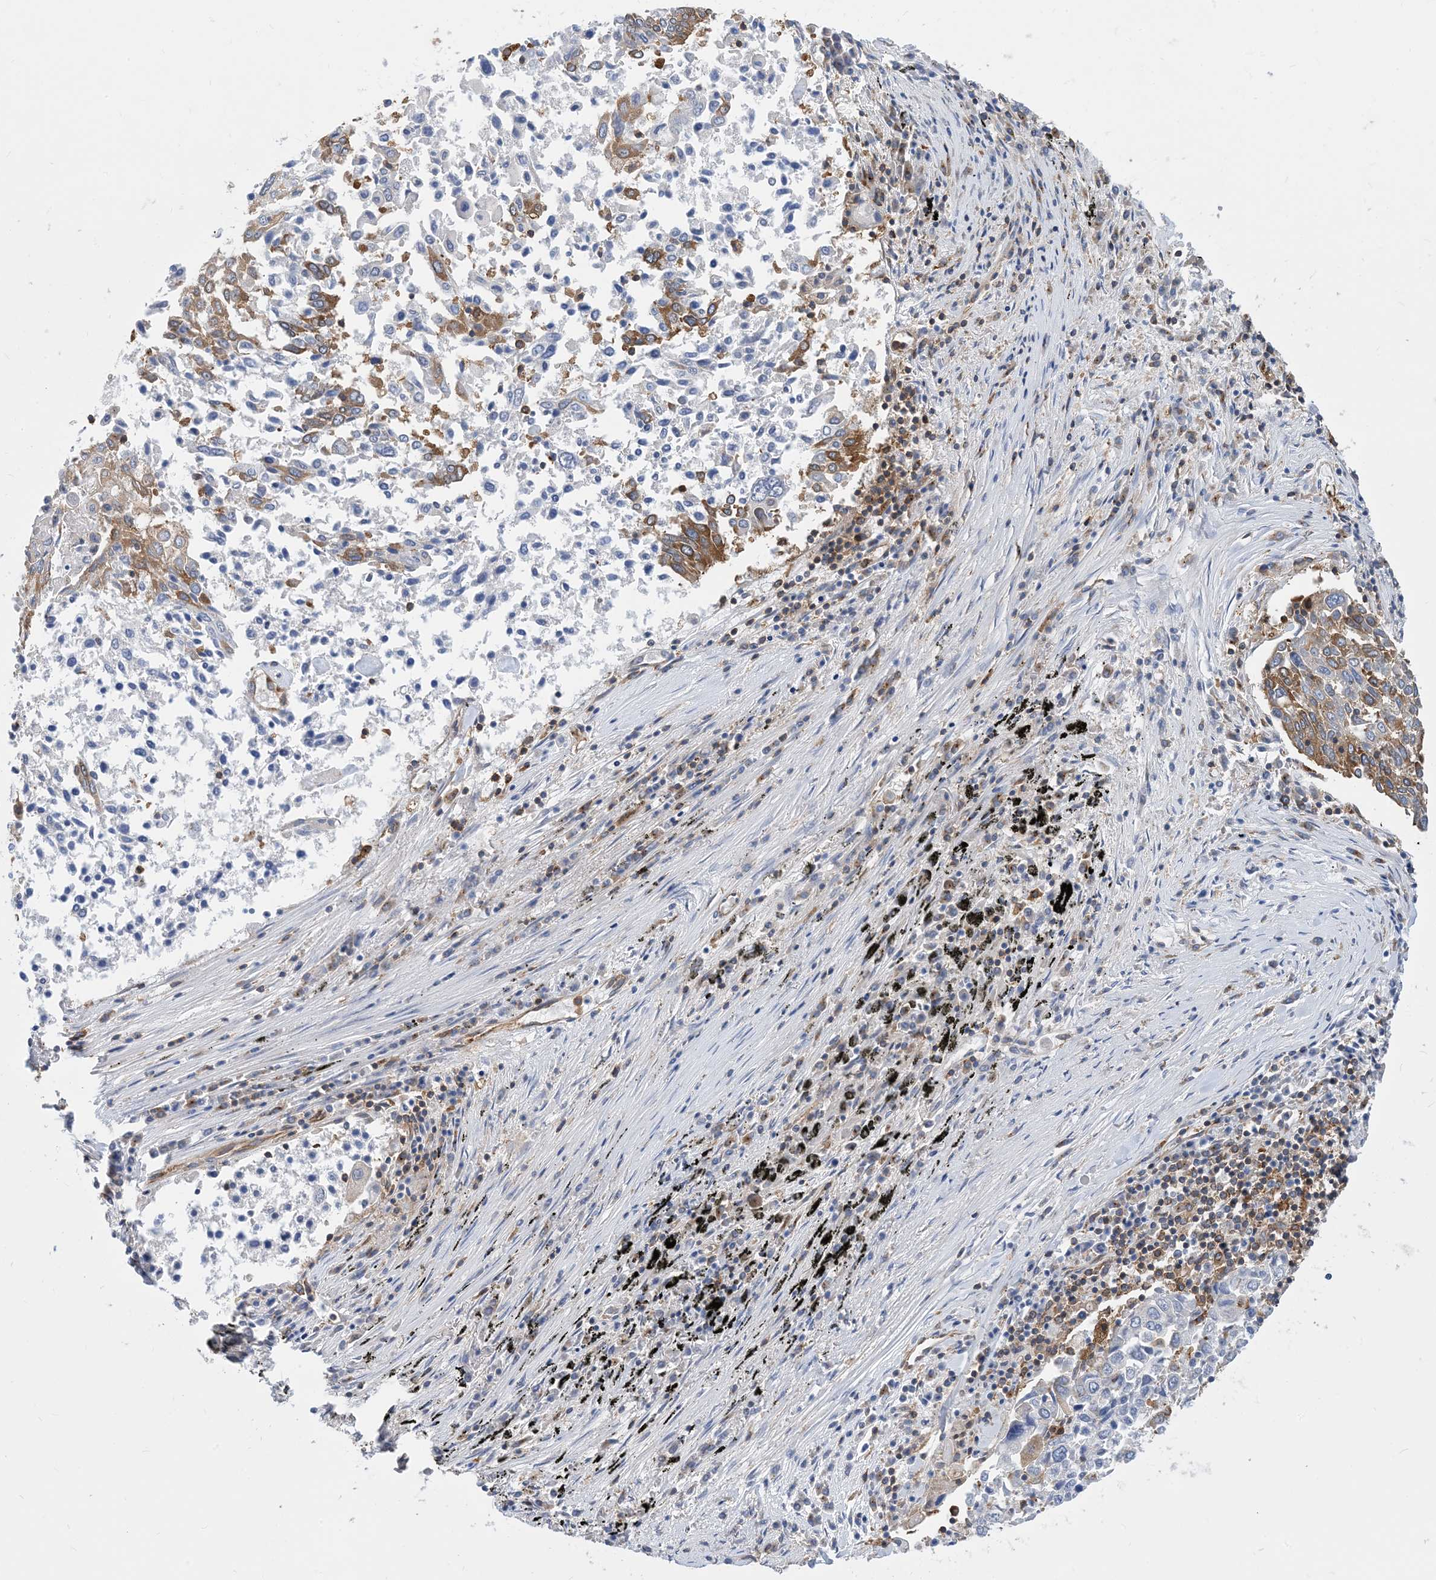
{"staining": {"intensity": "moderate", "quantity": "<25%", "location": "cytoplasmic/membranous"}, "tissue": "lung cancer", "cell_type": "Tumor cells", "image_type": "cancer", "snomed": [{"axis": "morphology", "description": "Squamous cell carcinoma, NOS"}, {"axis": "topography", "description": "Lung"}], "caption": "This is a micrograph of immunohistochemistry staining of lung cancer, which shows moderate staining in the cytoplasmic/membranous of tumor cells.", "gene": "DYNC1LI1", "patient": {"sex": "male", "age": 65}}